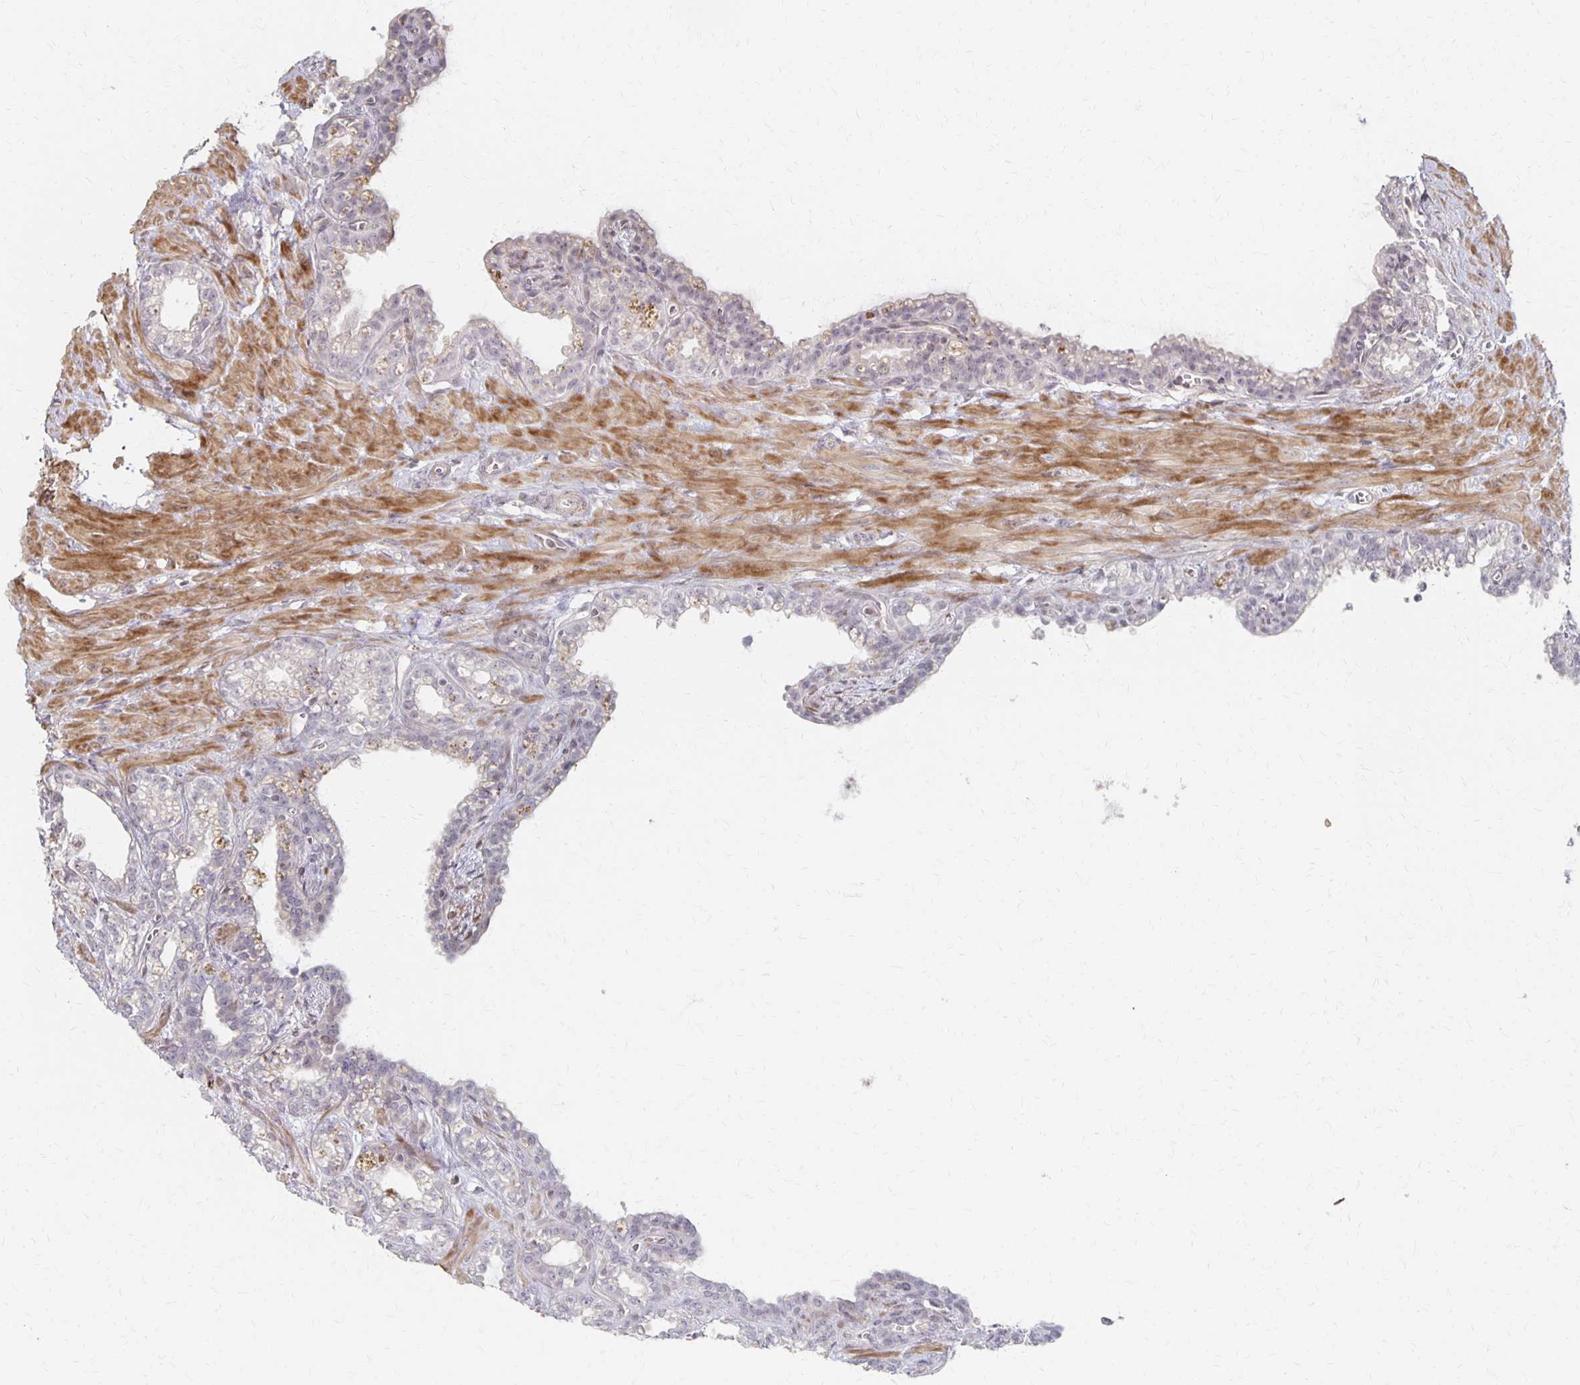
{"staining": {"intensity": "negative", "quantity": "none", "location": "none"}, "tissue": "seminal vesicle", "cell_type": "Glandular cells", "image_type": "normal", "snomed": [{"axis": "morphology", "description": "Normal tissue, NOS"}, {"axis": "topography", "description": "Seminal veicle"}], "caption": "The IHC photomicrograph has no significant positivity in glandular cells of seminal vesicle. The staining is performed using DAB brown chromogen with nuclei counter-stained in using hematoxylin.", "gene": "PRKCB", "patient": {"sex": "male", "age": 76}}